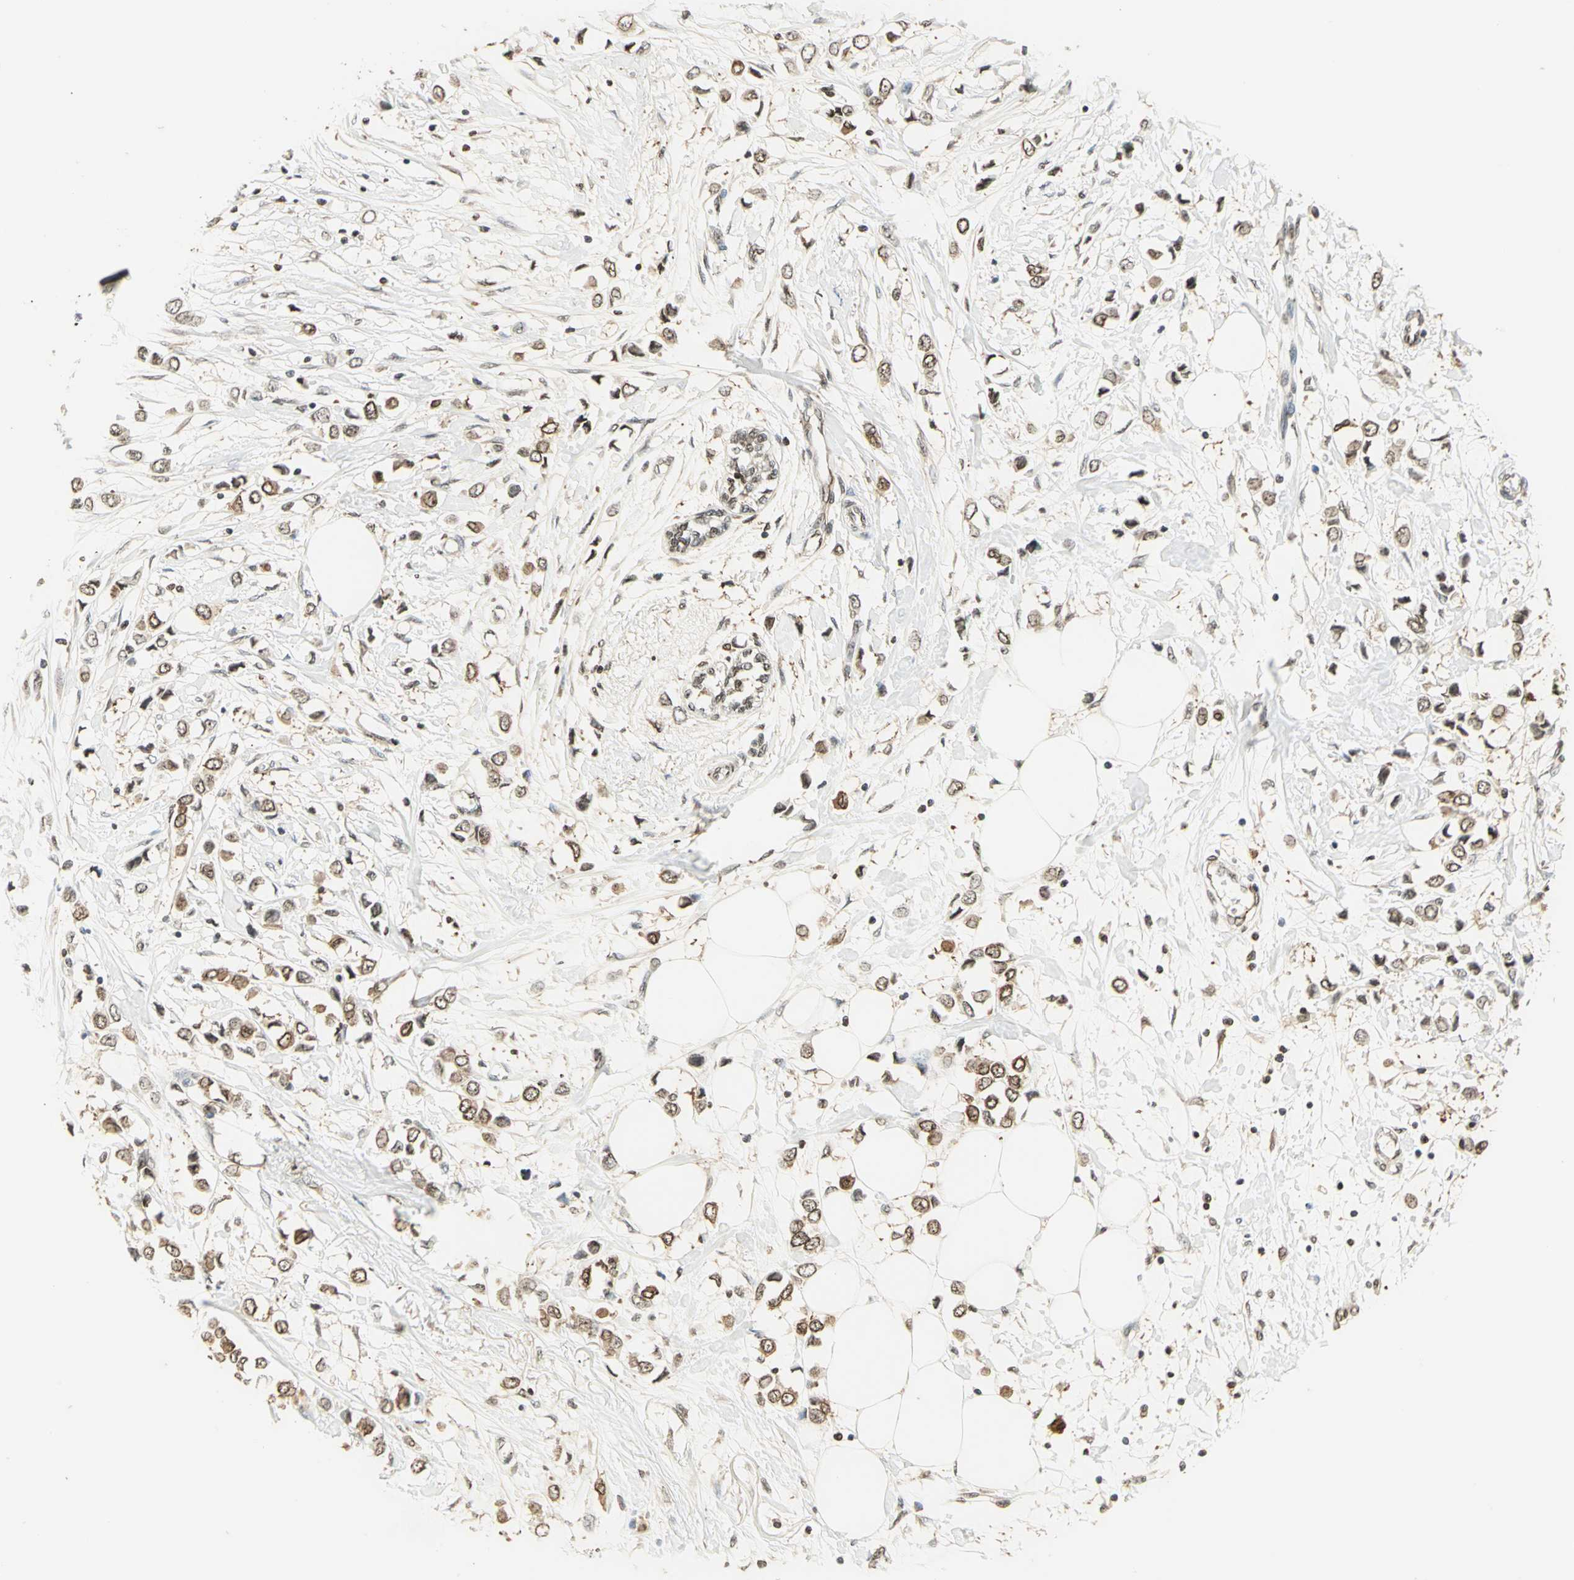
{"staining": {"intensity": "weak", "quantity": ">75%", "location": "cytoplasmic/membranous,nuclear"}, "tissue": "breast cancer", "cell_type": "Tumor cells", "image_type": "cancer", "snomed": [{"axis": "morphology", "description": "Lobular carcinoma"}, {"axis": "topography", "description": "Breast"}], "caption": "Immunohistochemistry photomicrograph of neoplastic tissue: lobular carcinoma (breast) stained using IHC demonstrates low levels of weak protein expression localized specifically in the cytoplasmic/membranous and nuclear of tumor cells, appearing as a cytoplasmic/membranous and nuclear brown color.", "gene": "LGALS3", "patient": {"sex": "female", "age": 51}}